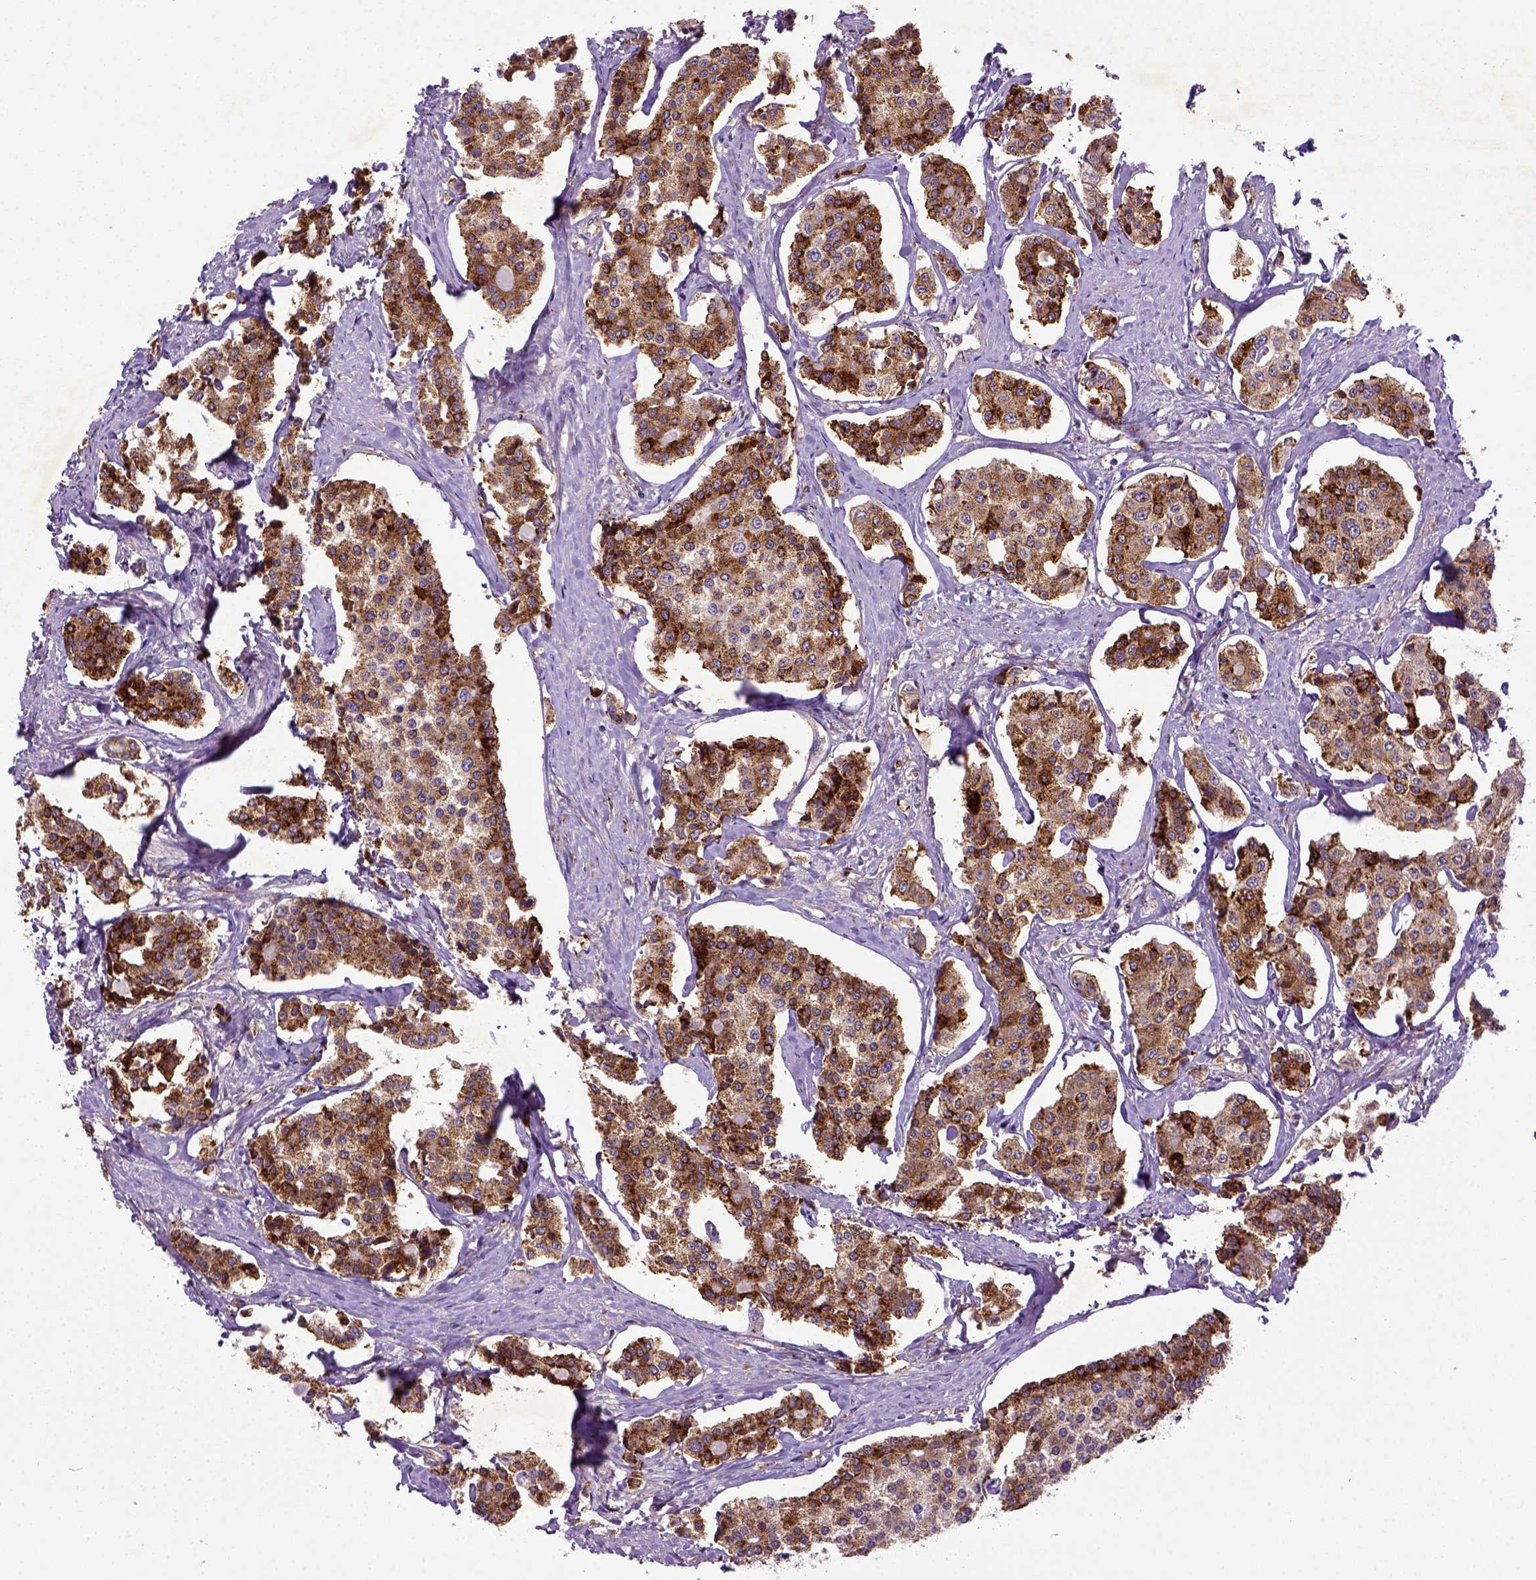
{"staining": {"intensity": "strong", "quantity": ">75%", "location": "cytoplasmic/membranous"}, "tissue": "carcinoid", "cell_type": "Tumor cells", "image_type": "cancer", "snomed": [{"axis": "morphology", "description": "Carcinoid, malignant, NOS"}, {"axis": "topography", "description": "Small intestine"}], "caption": "There is high levels of strong cytoplasmic/membranous positivity in tumor cells of malignant carcinoid, as demonstrated by immunohistochemical staining (brown color).", "gene": "DEPDC1B", "patient": {"sex": "female", "age": 65}}